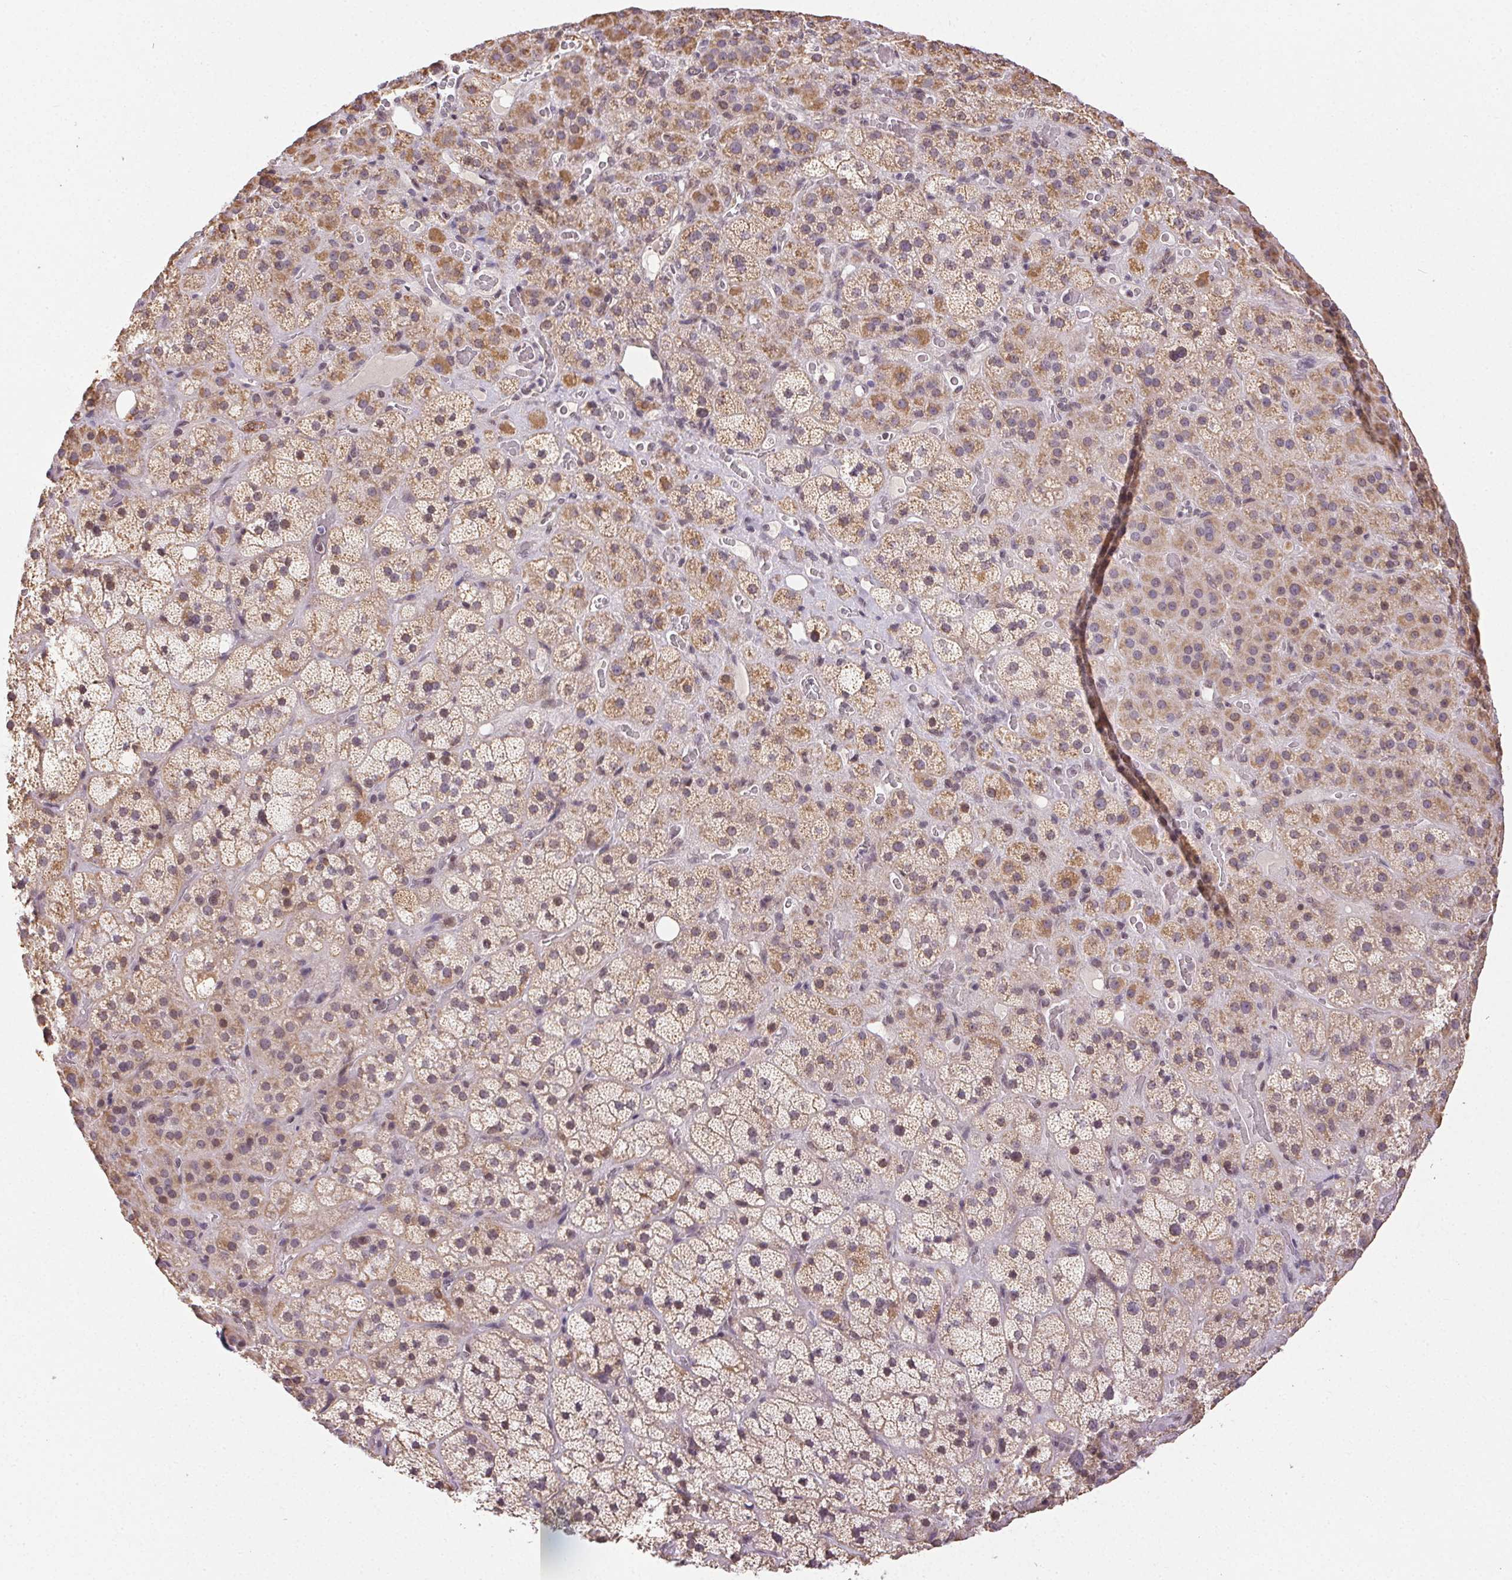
{"staining": {"intensity": "moderate", "quantity": "25%-75%", "location": "cytoplasmic/membranous"}, "tissue": "adrenal gland", "cell_type": "Glandular cells", "image_type": "normal", "snomed": [{"axis": "morphology", "description": "Normal tissue, NOS"}, {"axis": "topography", "description": "Adrenal gland"}], "caption": "Benign adrenal gland exhibits moderate cytoplasmic/membranous positivity in approximately 25%-75% of glandular cells.", "gene": "PIWIL4", "patient": {"sex": "male", "age": 57}}